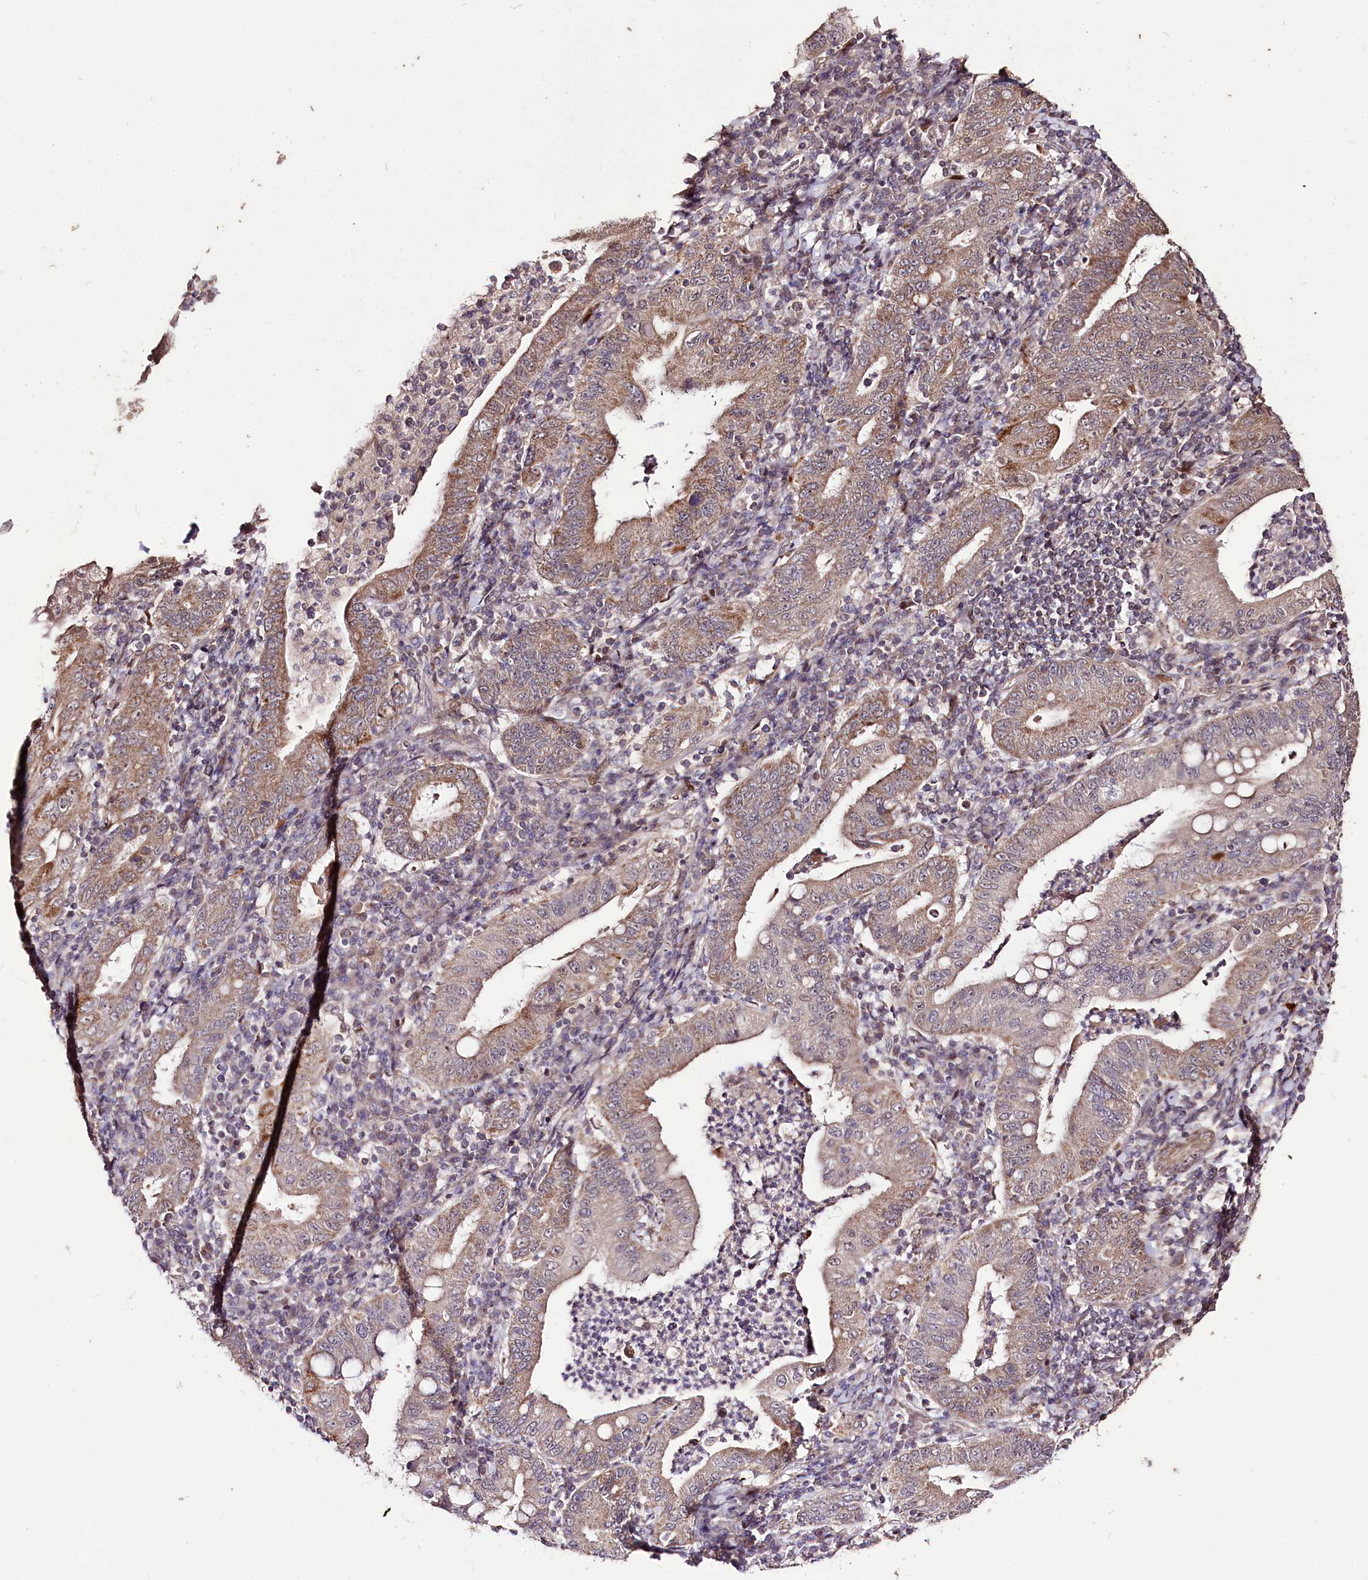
{"staining": {"intensity": "moderate", "quantity": ">75%", "location": "cytoplasmic/membranous"}, "tissue": "stomach cancer", "cell_type": "Tumor cells", "image_type": "cancer", "snomed": [{"axis": "morphology", "description": "Normal tissue, NOS"}, {"axis": "morphology", "description": "Adenocarcinoma, NOS"}, {"axis": "topography", "description": "Esophagus"}, {"axis": "topography", "description": "Stomach, upper"}, {"axis": "topography", "description": "Peripheral nerve tissue"}], "caption": "Stomach cancer stained with a brown dye demonstrates moderate cytoplasmic/membranous positive expression in approximately >75% of tumor cells.", "gene": "CARD19", "patient": {"sex": "male", "age": 62}}